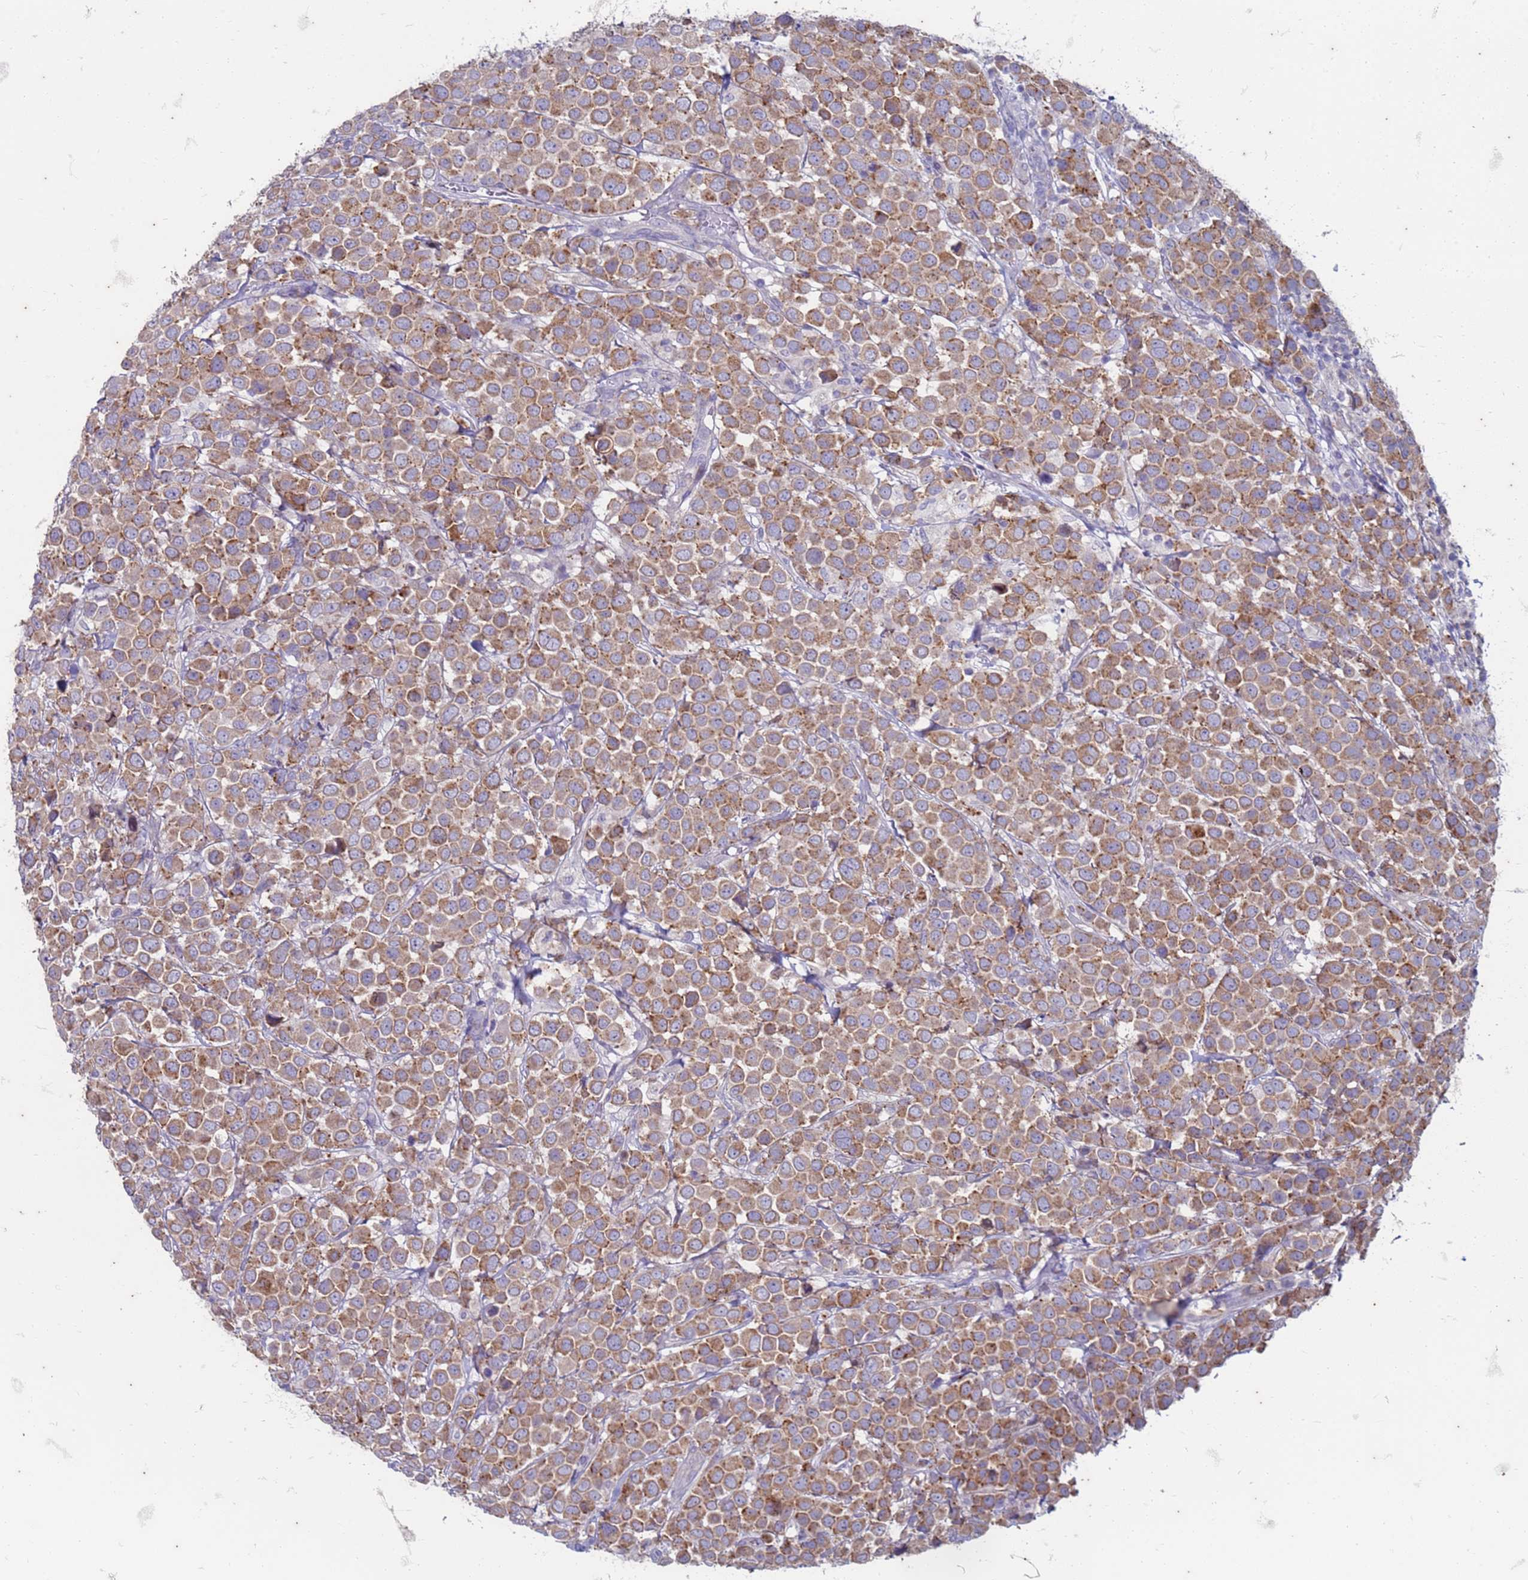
{"staining": {"intensity": "moderate", "quantity": ">75%", "location": "cytoplasmic/membranous"}, "tissue": "breast cancer", "cell_type": "Tumor cells", "image_type": "cancer", "snomed": [{"axis": "morphology", "description": "Duct carcinoma"}, {"axis": "topography", "description": "Breast"}], "caption": "IHC (DAB (3,3'-diaminobenzidine)) staining of human infiltrating ductal carcinoma (breast) displays moderate cytoplasmic/membranous protein staining in approximately >75% of tumor cells.", "gene": "SUCO", "patient": {"sex": "female", "age": 61}}